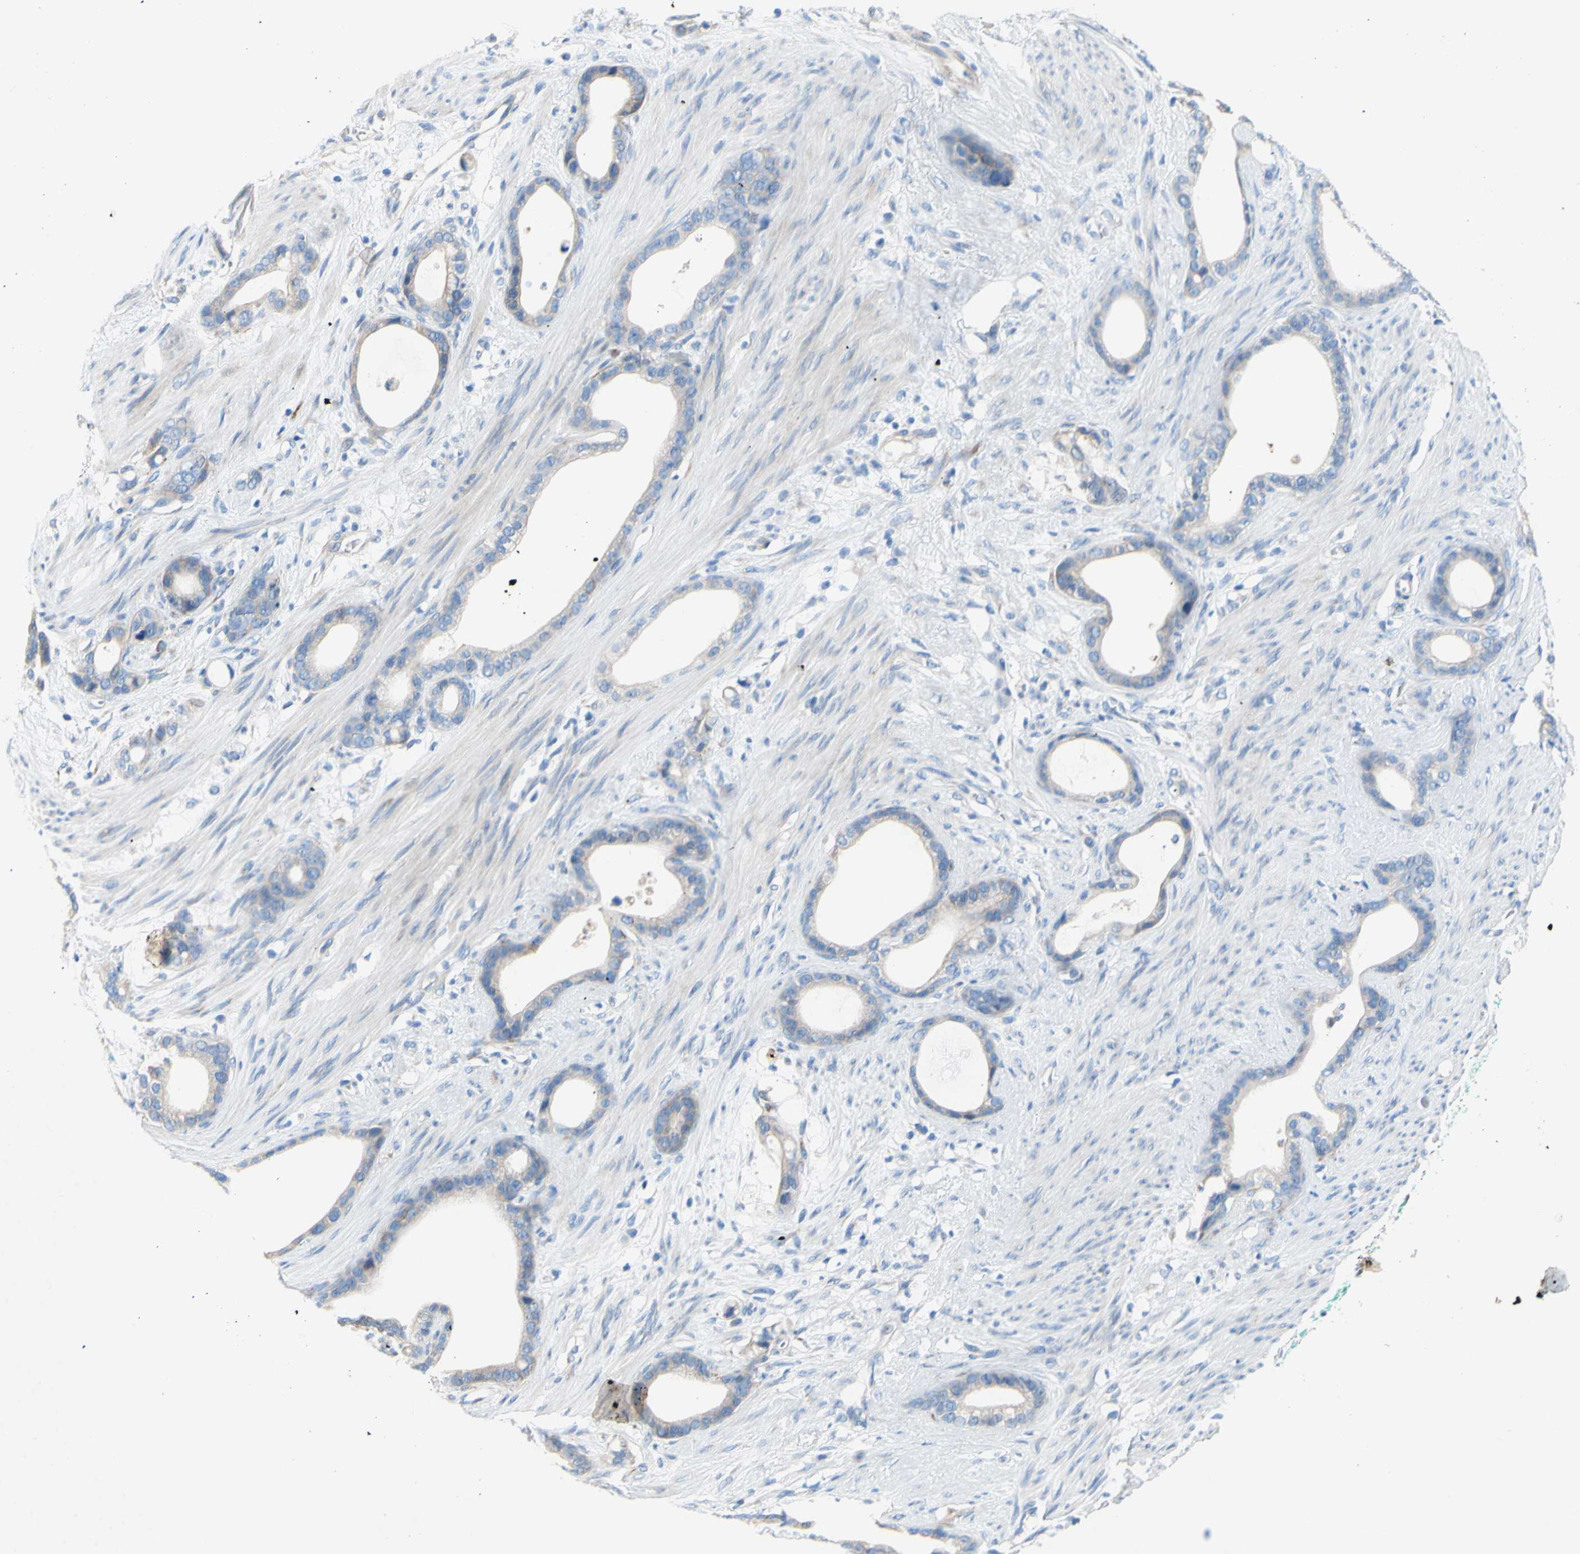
{"staining": {"intensity": "negative", "quantity": "none", "location": "none"}, "tissue": "stomach cancer", "cell_type": "Tumor cells", "image_type": "cancer", "snomed": [{"axis": "morphology", "description": "Adenocarcinoma, NOS"}, {"axis": "topography", "description": "Stomach"}], "caption": "High magnification brightfield microscopy of adenocarcinoma (stomach) stained with DAB (brown) and counterstained with hematoxylin (blue): tumor cells show no significant expression.", "gene": "TMIGD2", "patient": {"sex": "female", "age": 75}}